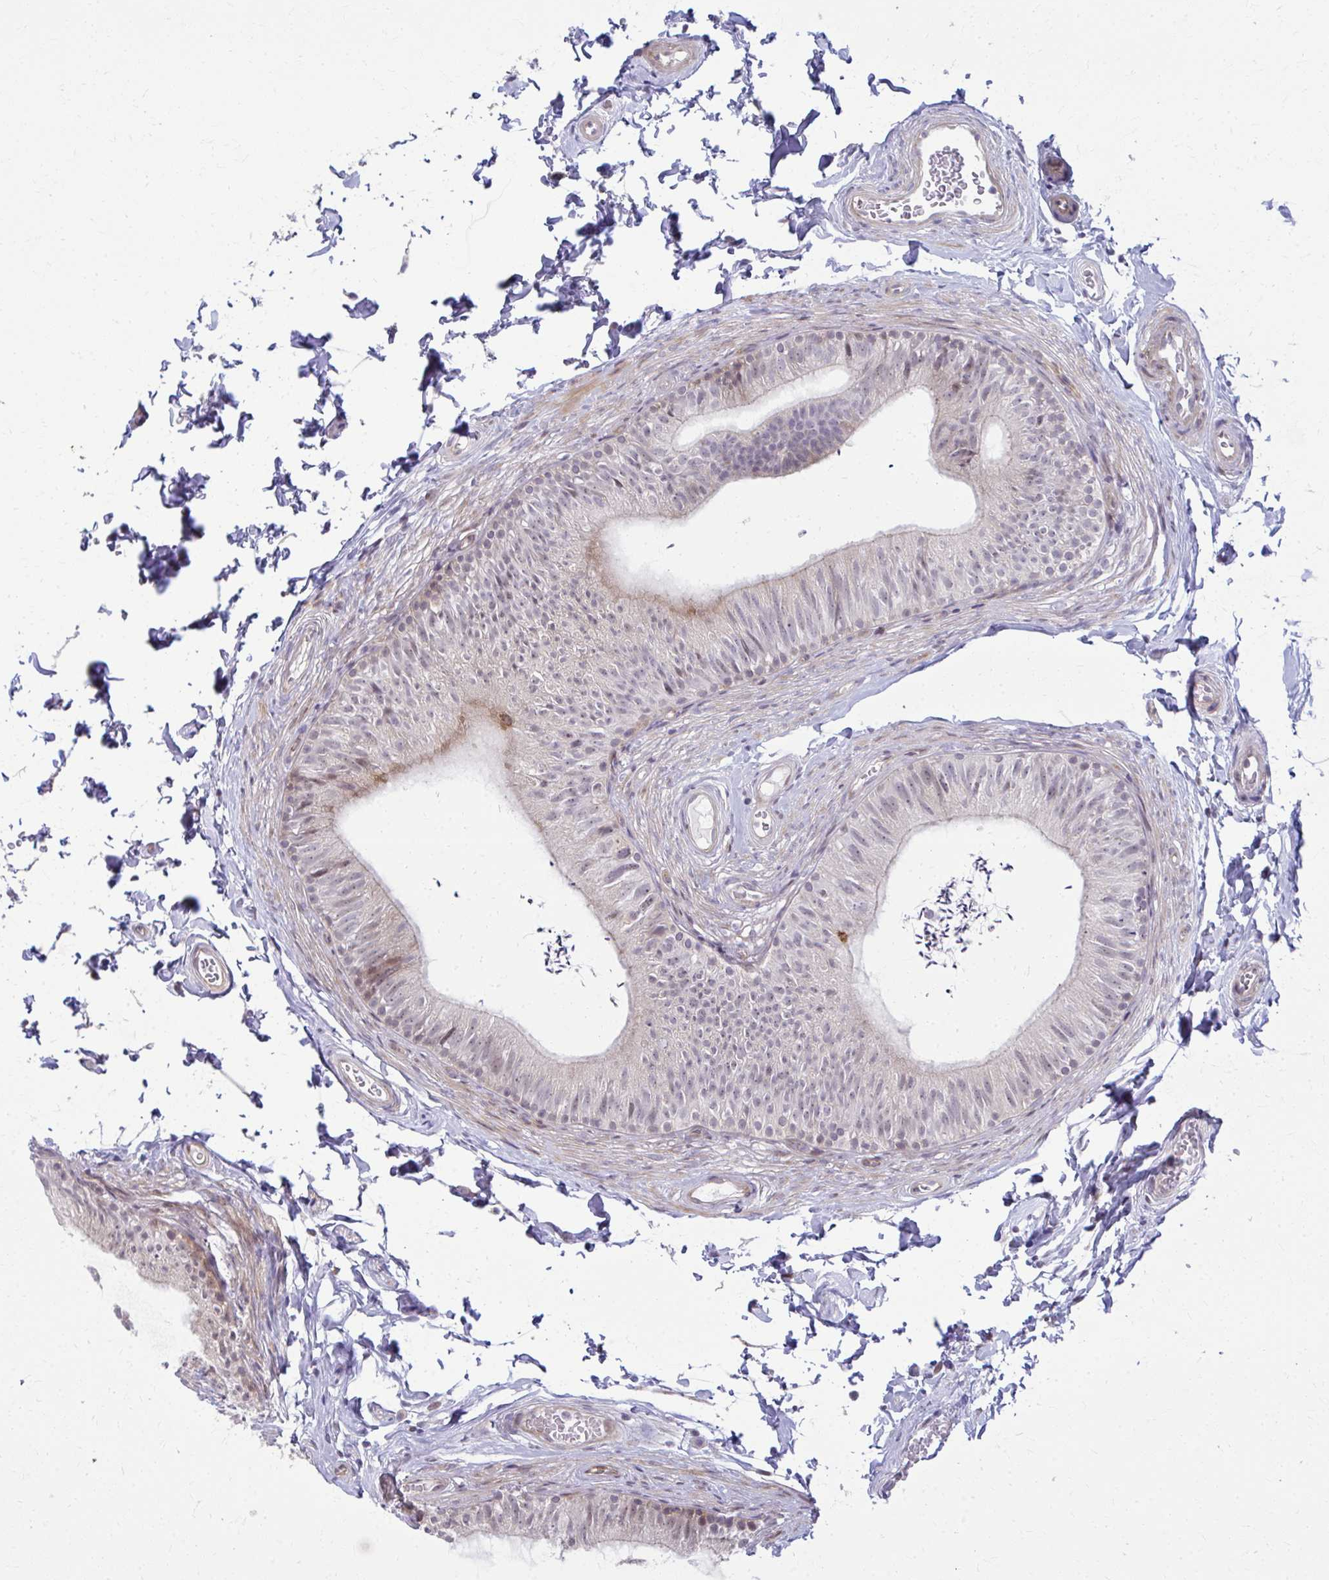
{"staining": {"intensity": "weak", "quantity": "<25%", "location": "cytoplasmic/membranous,nuclear"}, "tissue": "epididymis", "cell_type": "Glandular cells", "image_type": "normal", "snomed": [{"axis": "morphology", "description": "Normal tissue, NOS"}, {"axis": "topography", "description": "Epididymis, spermatic cord, NOS"}, {"axis": "topography", "description": "Epididymis"}, {"axis": "topography", "description": "Peripheral nerve tissue"}], "caption": "Epididymis was stained to show a protein in brown. There is no significant positivity in glandular cells. (DAB IHC visualized using brightfield microscopy, high magnification).", "gene": "MAF1", "patient": {"sex": "male", "age": 29}}